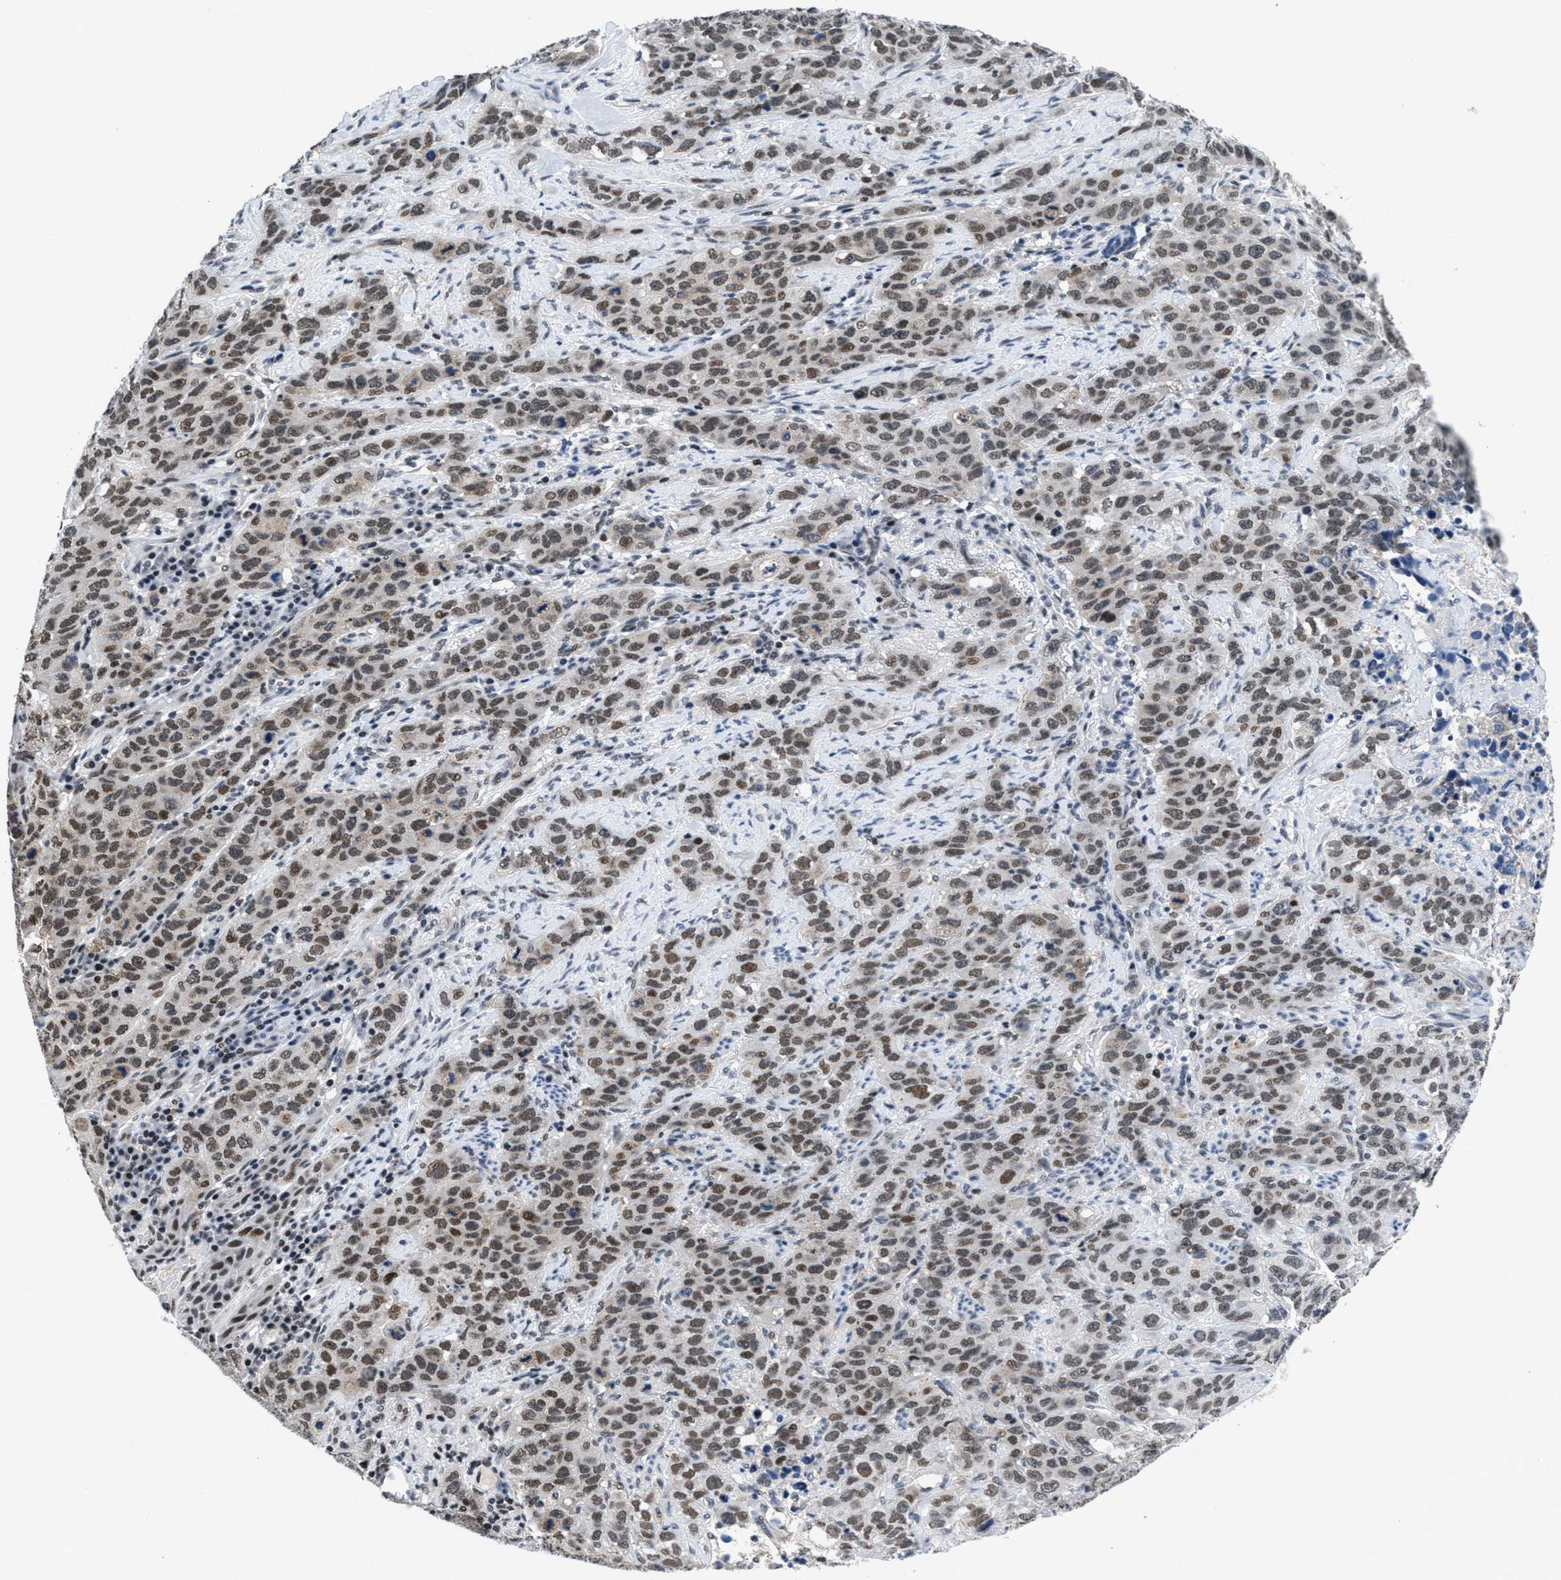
{"staining": {"intensity": "weak", "quantity": ">75%", "location": "nuclear"}, "tissue": "stomach cancer", "cell_type": "Tumor cells", "image_type": "cancer", "snomed": [{"axis": "morphology", "description": "Adenocarcinoma, NOS"}, {"axis": "topography", "description": "Stomach"}], "caption": "An immunohistochemistry (IHC) photomicrograph of neoplastic tissue is shown. Protein staining in brown highlights weak nuclear positivity in stomach adenocarcinoma within tumor cells.", "gene": "WDR81", "patient": {"sex": "male", "age": 48}}